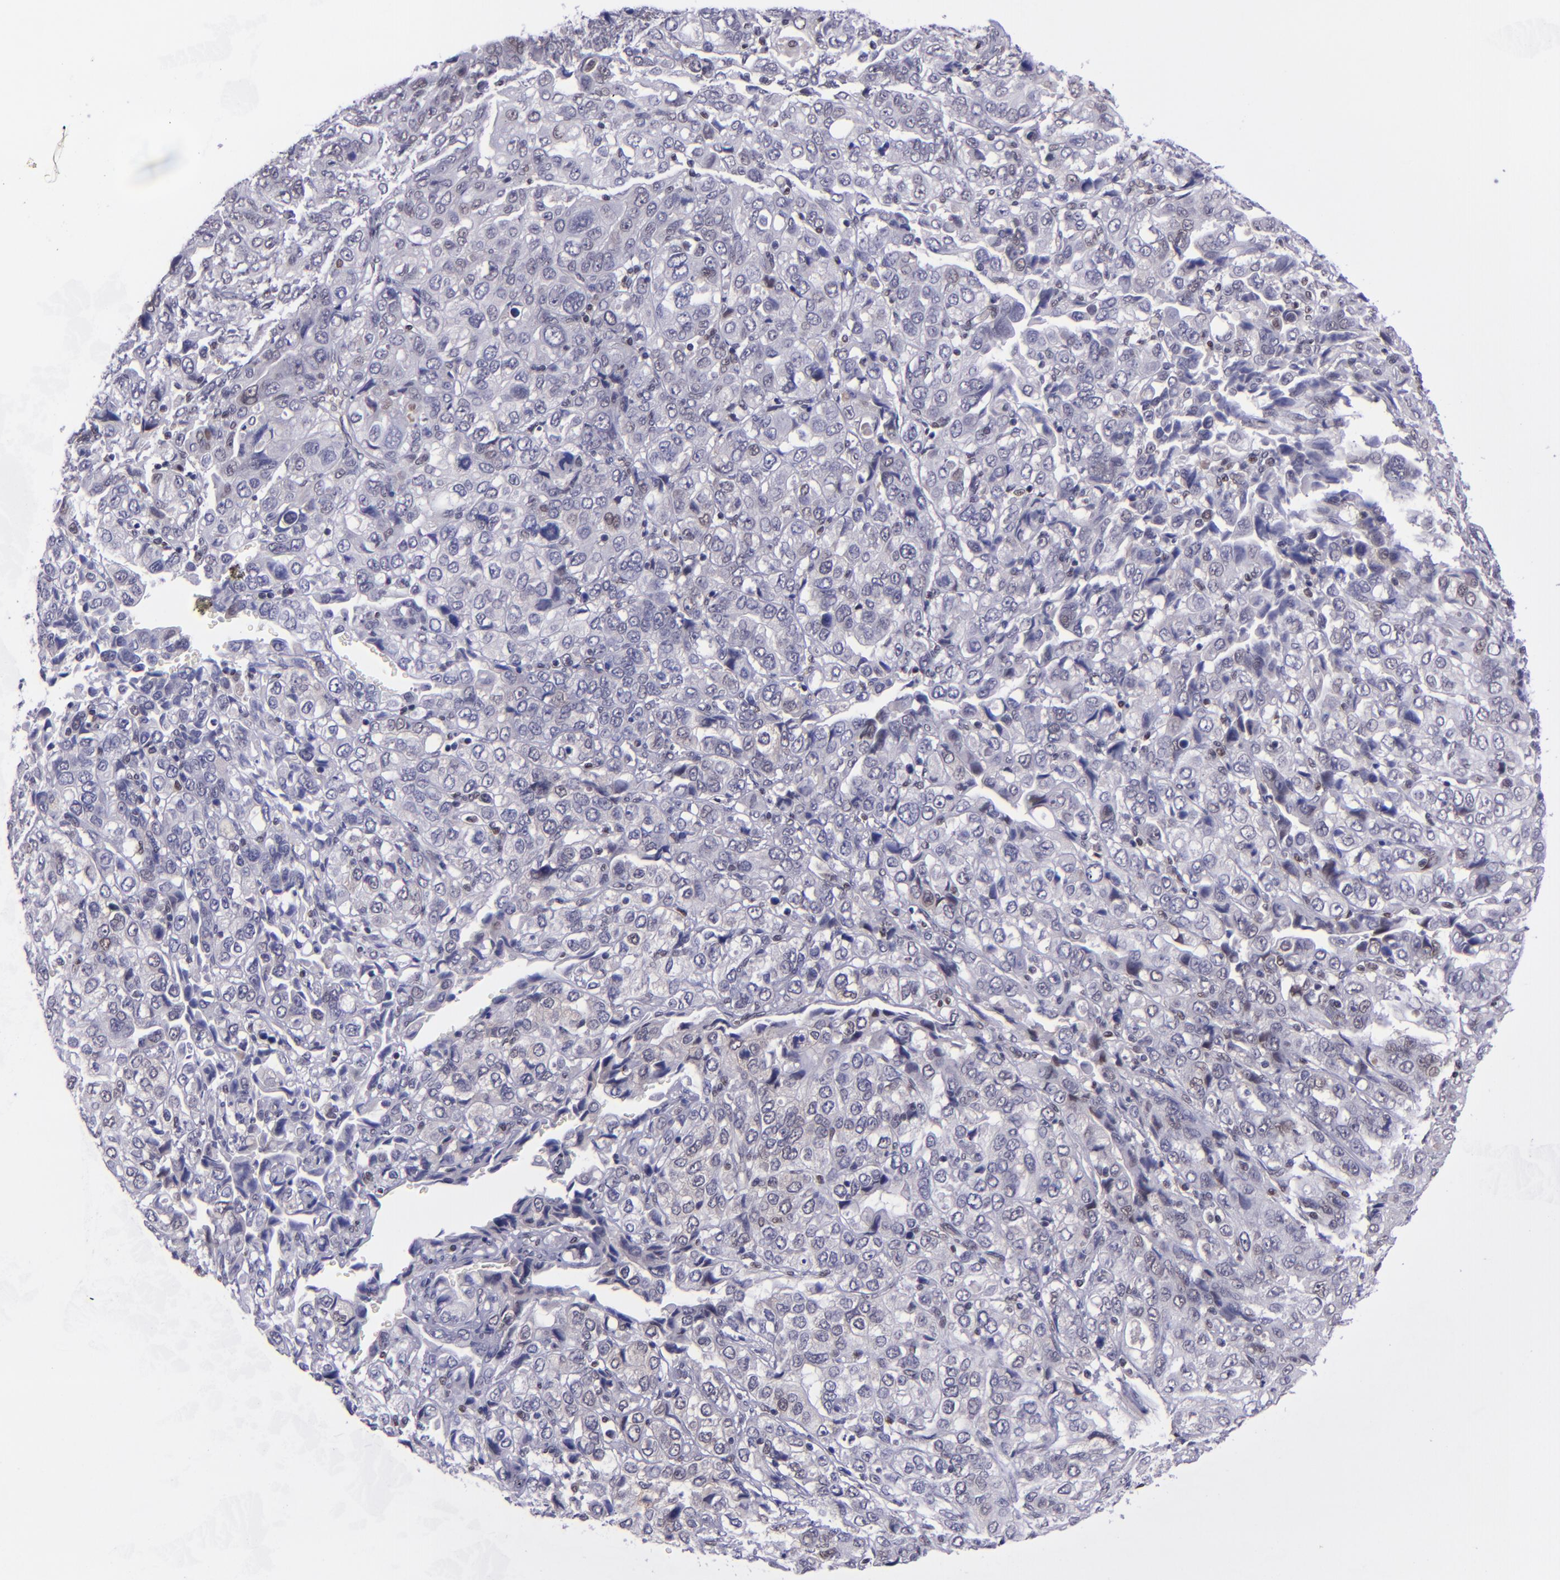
{"staining": {"intensity": "moderate", "quantity": "<25%", "location": "nuclear"}, "tissue": "stomach cancer", "cell_type": "Tumor cells", "image_type": "cancer", "snomed": [{"axis": "morphology", "description": "Adenocarcinoma, NOS"}, {"axis": "topography", "description": "Stomach, upper"}], "caption": "Stomach adenocarcinoma tissue displays moderate nuclear positivity in about <25% of tumor cells, visualized by immunohistochemistry. (DAB IHC with brightfield microscopy, high magnification).", "gene": "BAG1", "patient": {"sex": "male", "age": 76}}